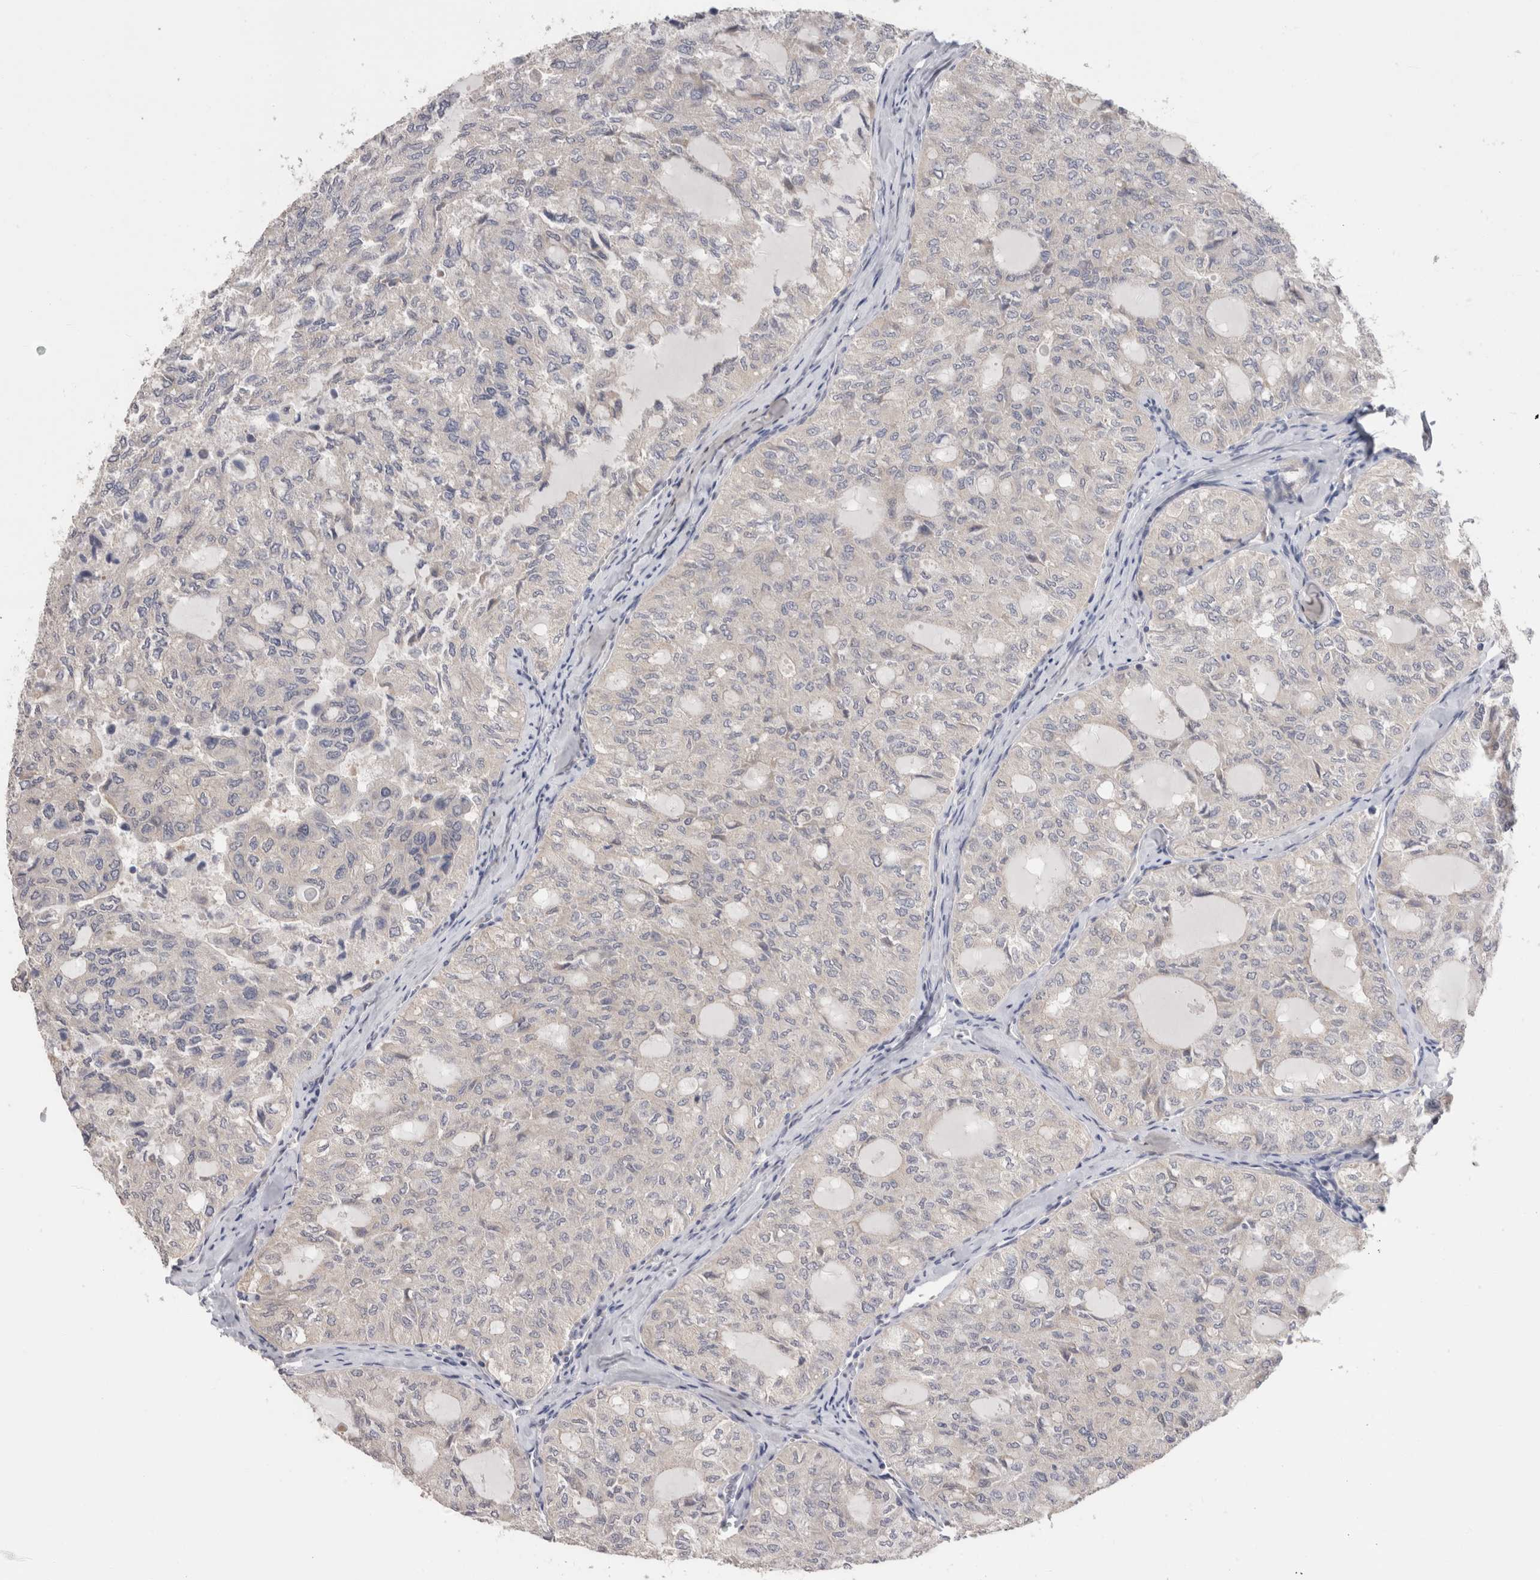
{"staining": {"intensity": "negative", "quantity": "none", "location": "none"}, "tissue": "thyroid cancer", "cell_type": "Tumor cells", "image_type": "cancer", "snomed": [{"axis": "morphology", "description": "Follicular adenoma carcinoma, NOS"}, {"axis": "topography", "description": "Thyroid gland"}], "caption": "This is a micrograph of immunohistochemistry (IHC) staining of follicular adenoma carcinoma (thyroid), which shows no positivity in tumor cells. (Immunohistochemistry (ihc), brightfield microscopy, high magnification).", "gene": "CRYBG1", "patient": {"sex": "male", "age": 75}}